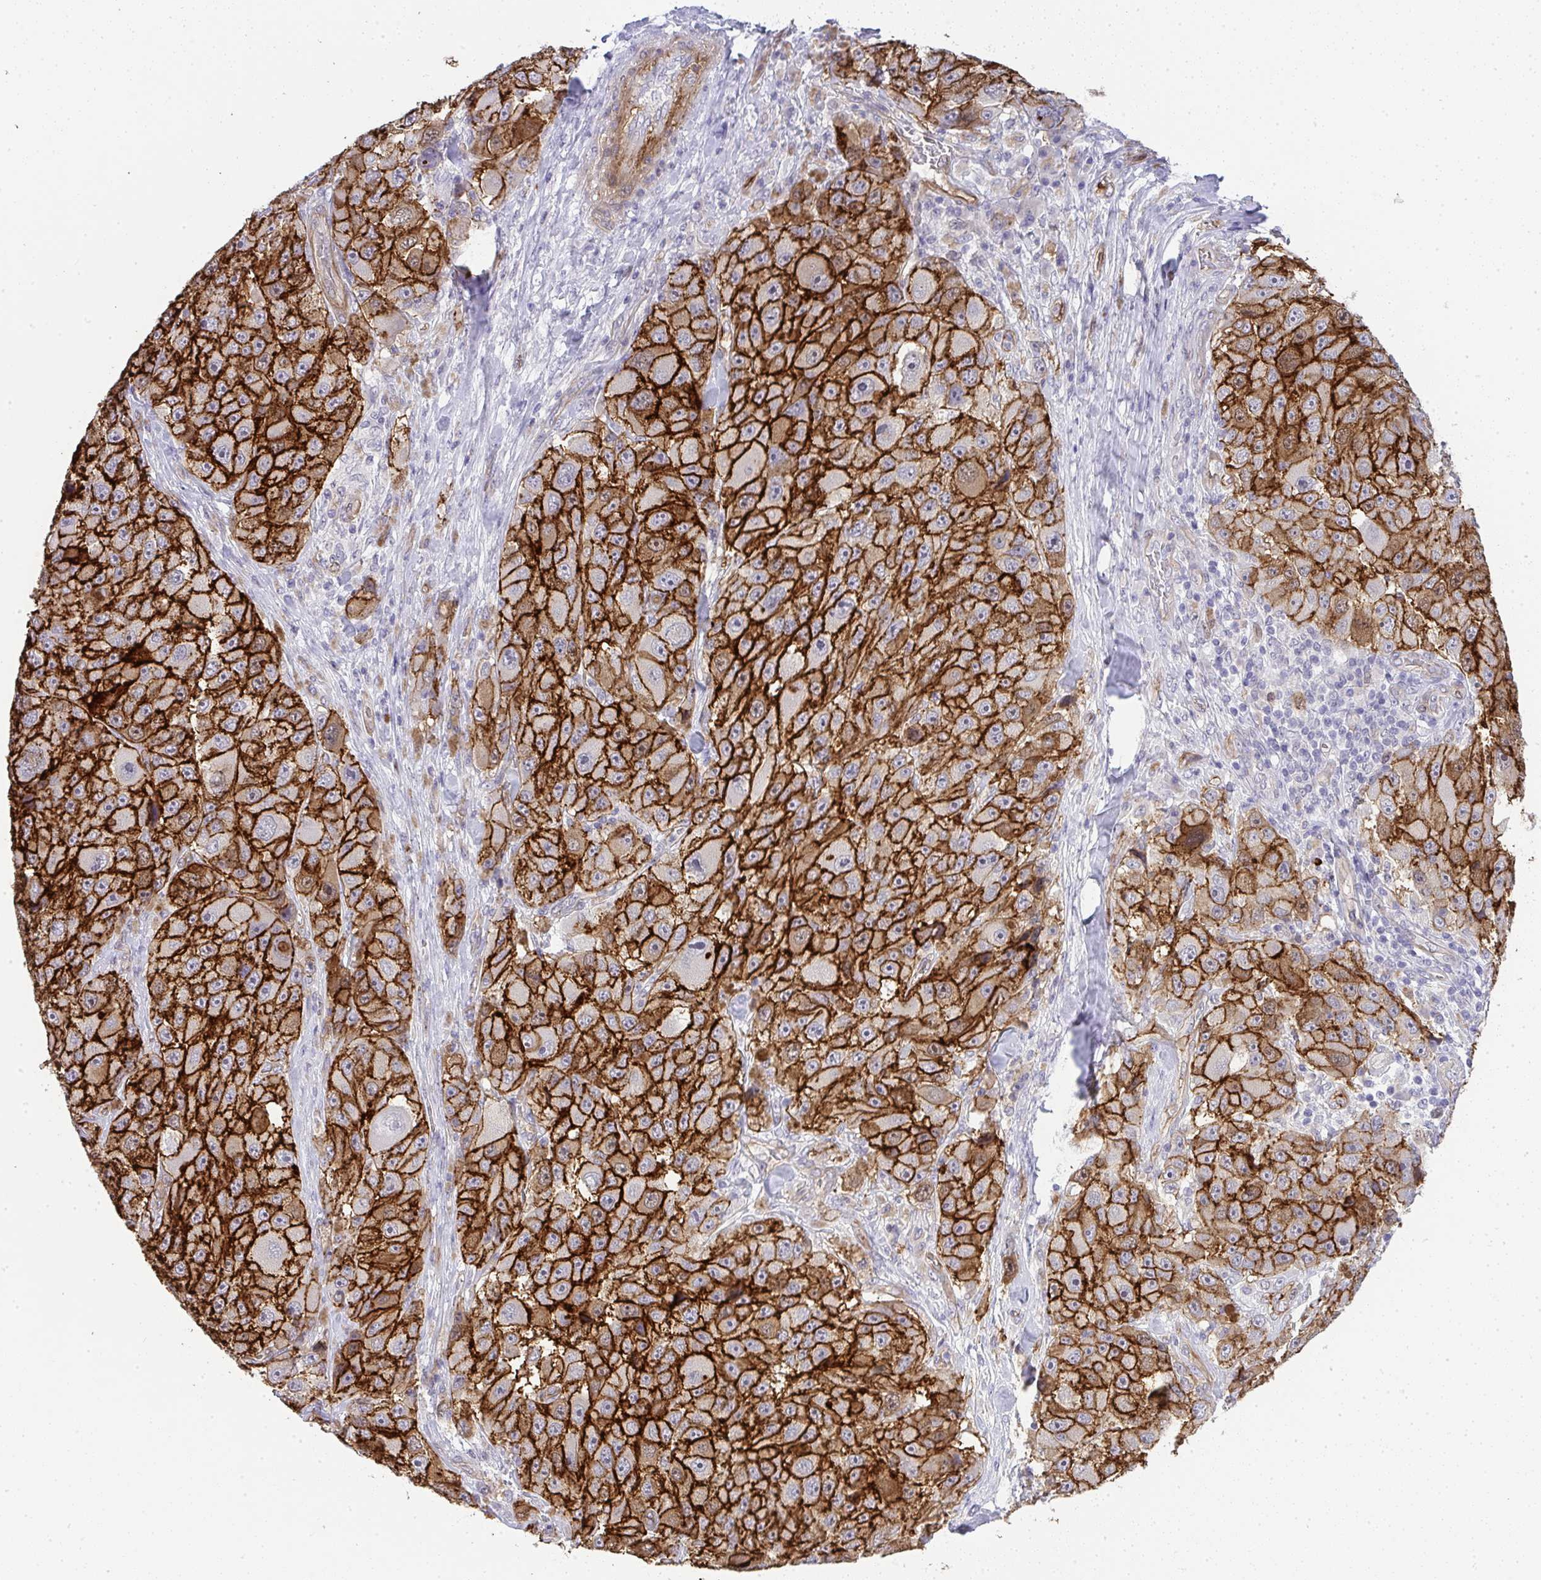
{"staining": {"intensity": "strong", "quantity": ">75%", "location": "cytoplasmic/membranous"}, "tissue": "melanoma", "cell_type": "Tumor cells", "image_type": "cancer", "snomed": [{"axis": "morphology", "description": "Malignant melanoma, Metastatic site"}, {"axis": "topography", "description": "Lymph node"}], "caption": "Protein staining displays strong cytoplasmic/membranous expression in approximately >75% of tumor cells in malignant melanoma (metastatic site).", "gene": "UBE2S", "patient": {"sex": "male", "age": 62}}